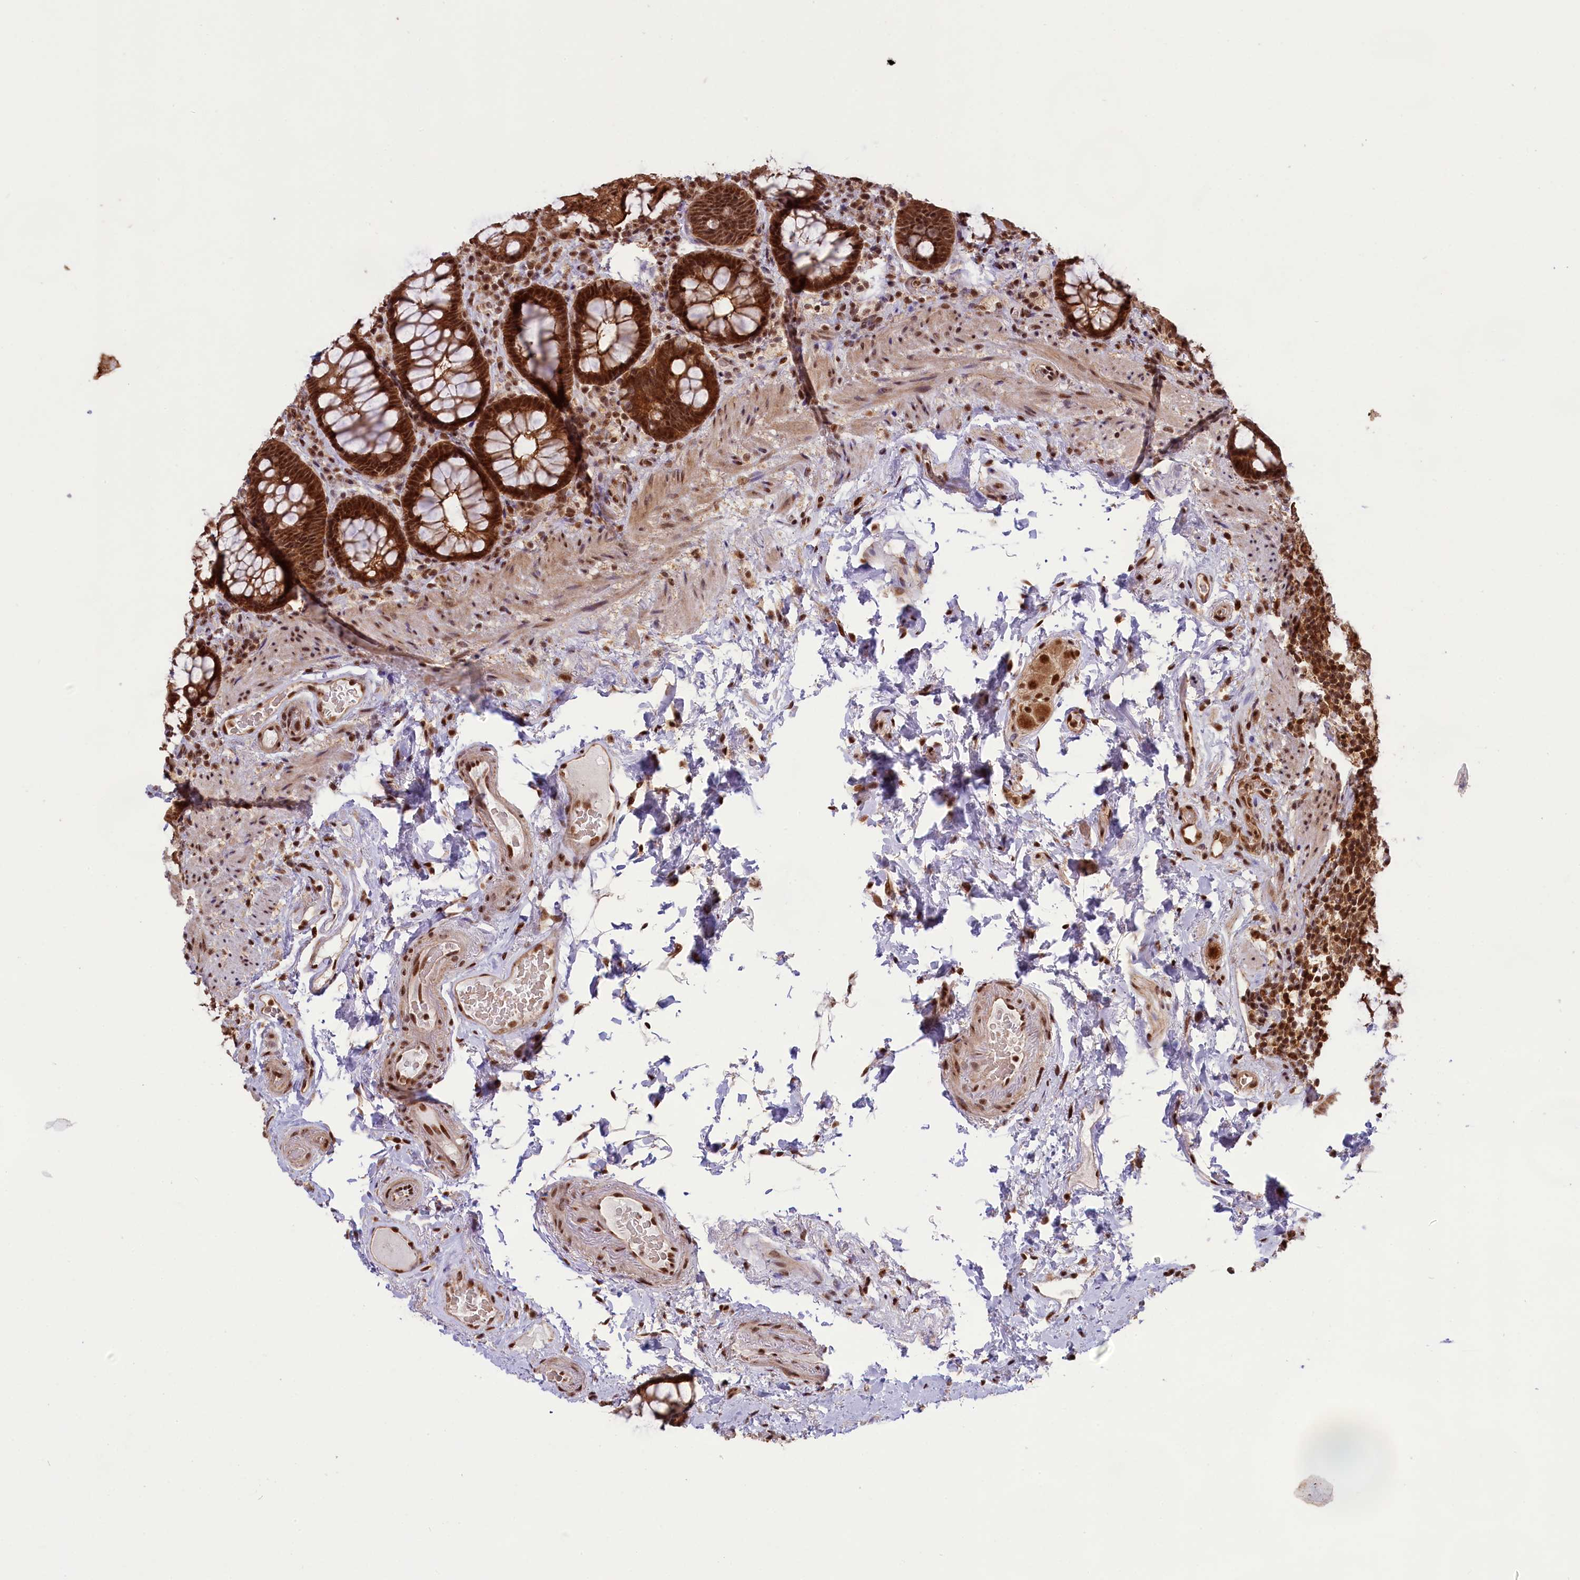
{"staining": {"intensity": "strong", "quantity": ">75%", "location": "cytoplasmic/membranous,nuclear"}, "tissue": "rectum", "cell_type": "Glandular cells", "image_type": "normal", "snomed": [{"axis": "morphology", "description": "Normal tissue, NOS"}, {"axis": "topography", "description": "Rectum"}], "caption": "About >75% of glandular cells in normal rectum show strong cytoplasmic/membranous,nuclear protein expression as visualized by brown immunohistochemical staining.", "gene": "CARD8", "patient": {"sex": "male", "age": 83}}